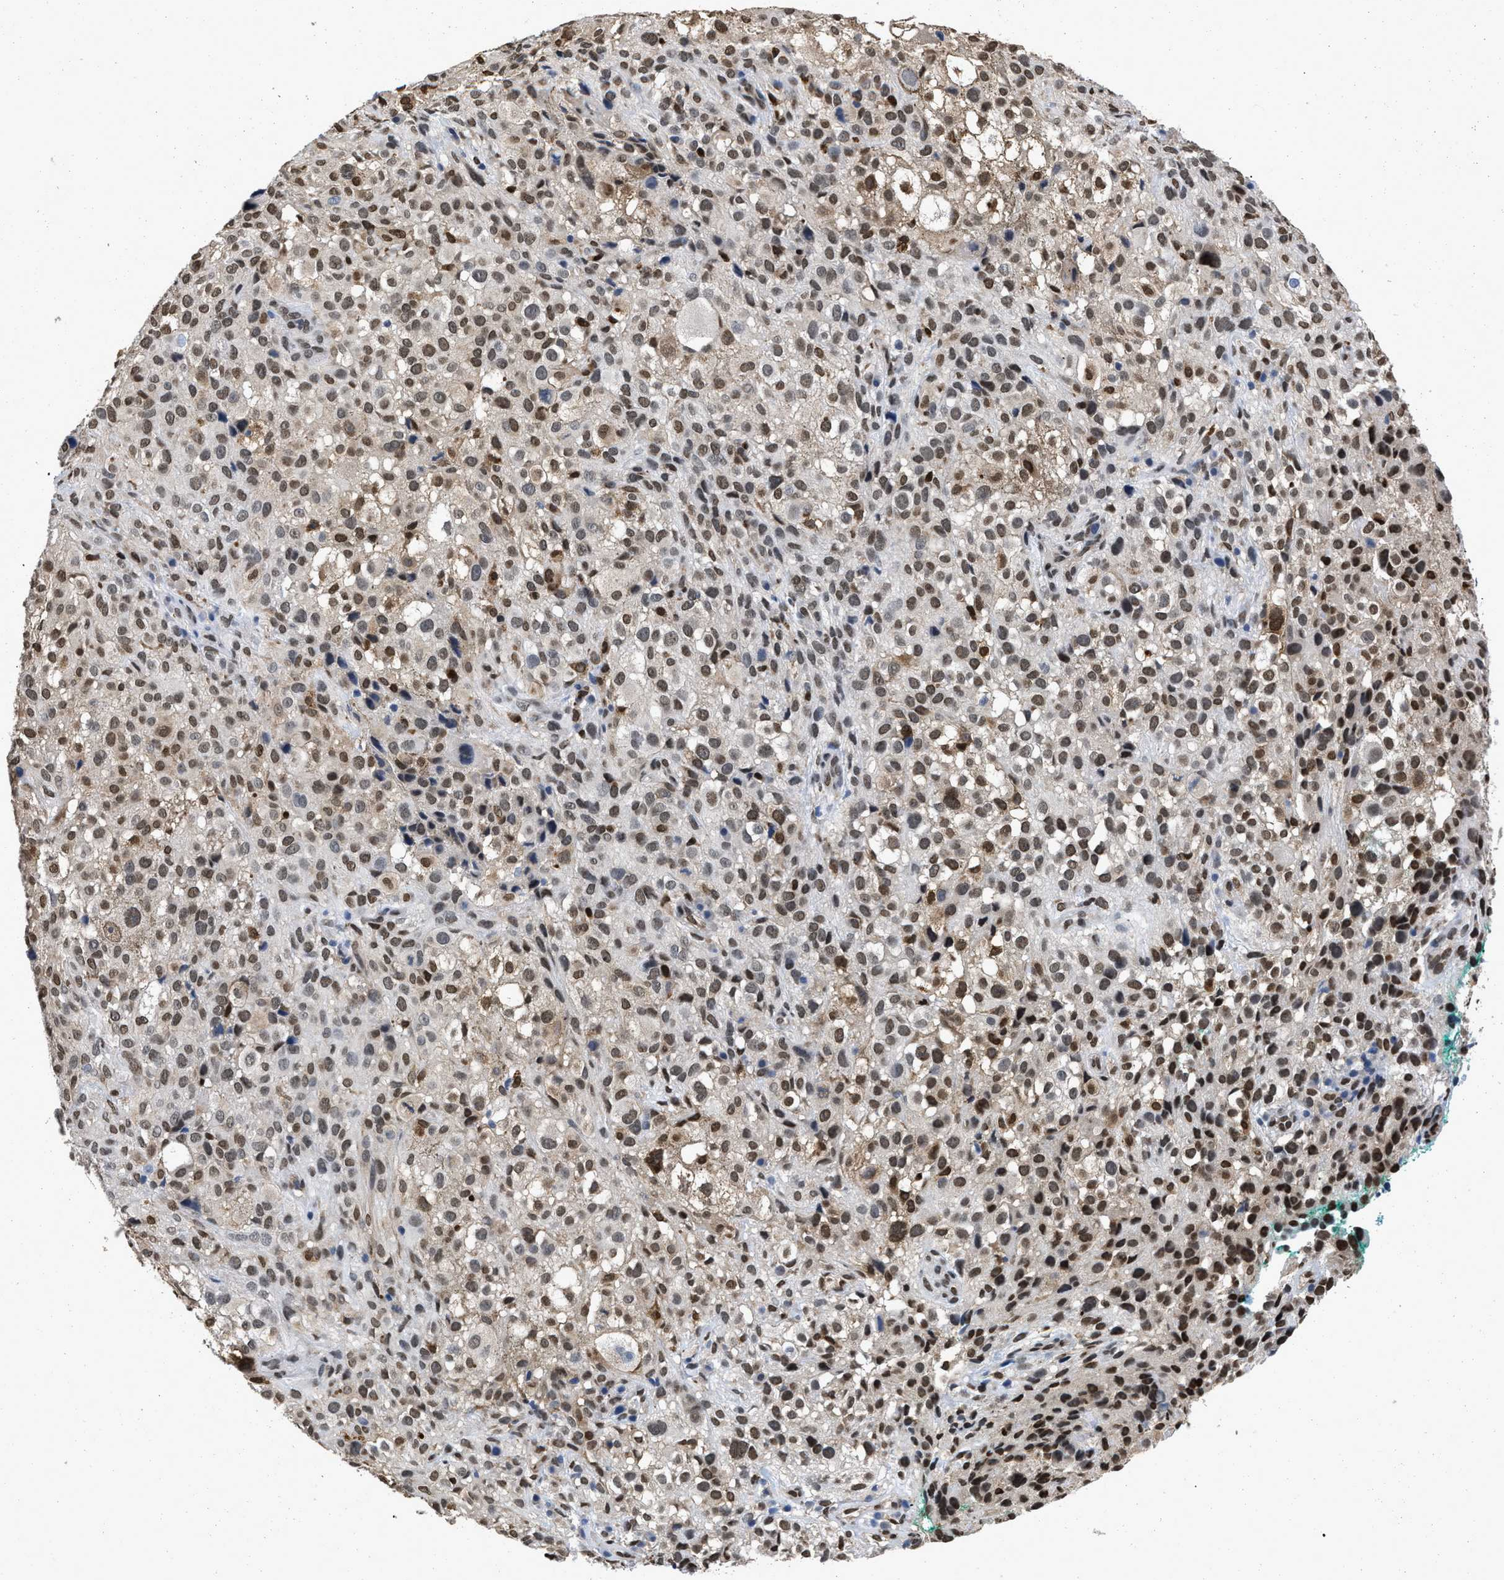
{"staining": {"intensity": "moderate", "quantity": ">75%", "location": "nuclear"}, "tissue": "melanoma", "cell_type": "Tumor cells", "image_type": "cancer", "snomed": [{"axis": "morphology", "description": "Necrosis, NOS"}, {"axis": "morphology", "description": "Malignant melanoma, NOS"}, {"axis": "topography", "description": "Skin"}], "caption": "Tumor cells exhibit medium levels of moderate nuclear expression in about >75% of cells in malignant melanoma.", "gene": "QKI", "patient": {"sex": "female", "age": 87}}